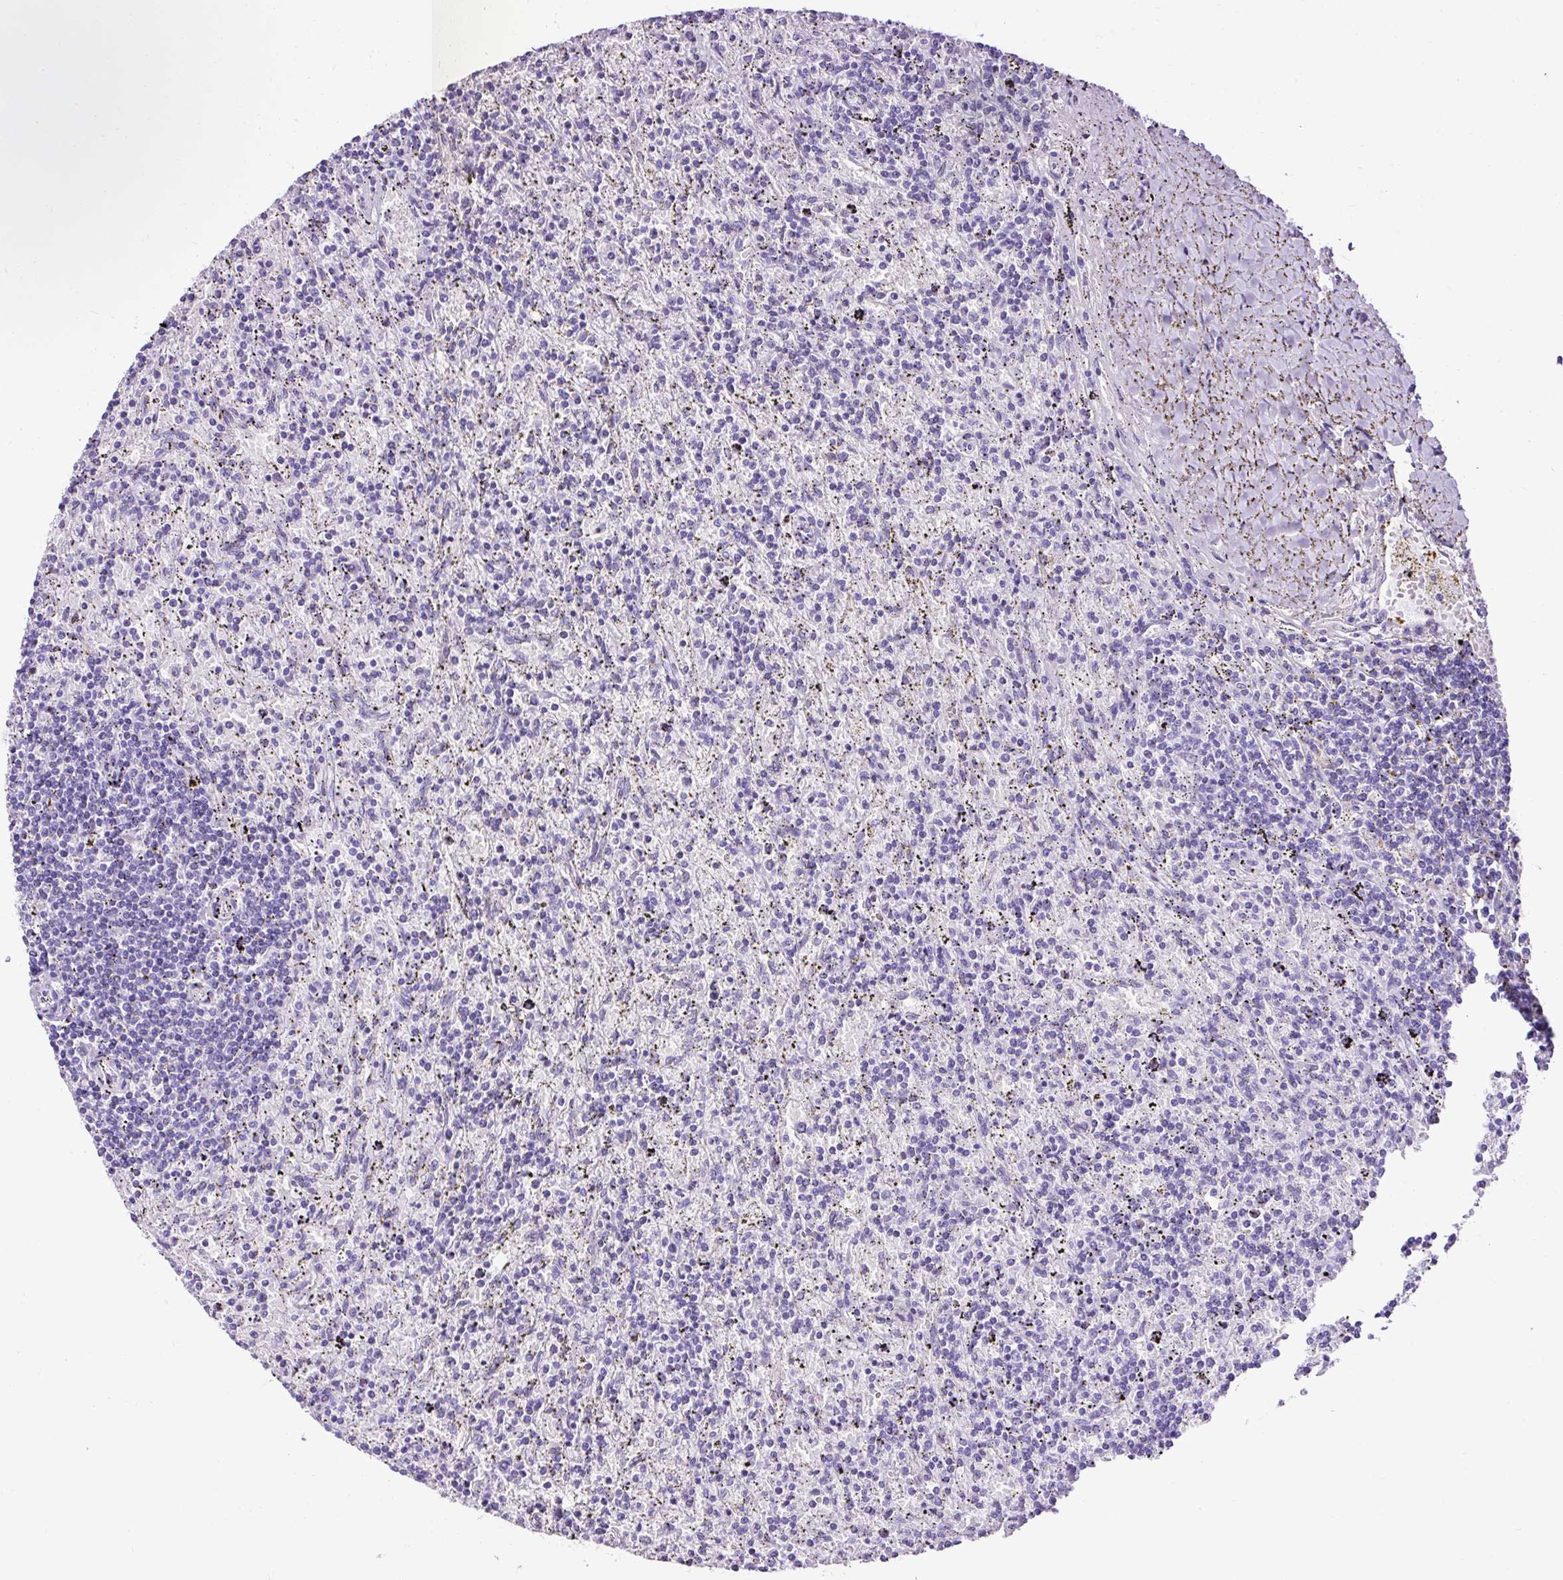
{"staining": {"intensity": "negative", "quantity": "none", "location": "none"}, "tissue": "lymphoma", "cell_type": "Tumor cells", "image_type": "cancer", "snomed": [{"axis": "morphology", "description": "Malignant lymphoma, non-Hodgkin's type, Low grade"}, {"axis": "topography", "description": "Spleen"}], "caption": "This micrograph is of lymphoma stained with immunohistochemistry (IHC) to label a protein in brown with the nuclei are counter-stained blue. There is no expression in tumor cells. The staining was performed using DAB (3,3'-diaminobenzidine) to visualize the protein expression in brown, while the nuclei were stained in blue with hematoxylin (Magnification: 20x).", "gene": "CEL", "patient": {"sex": "male", "age": 76}}